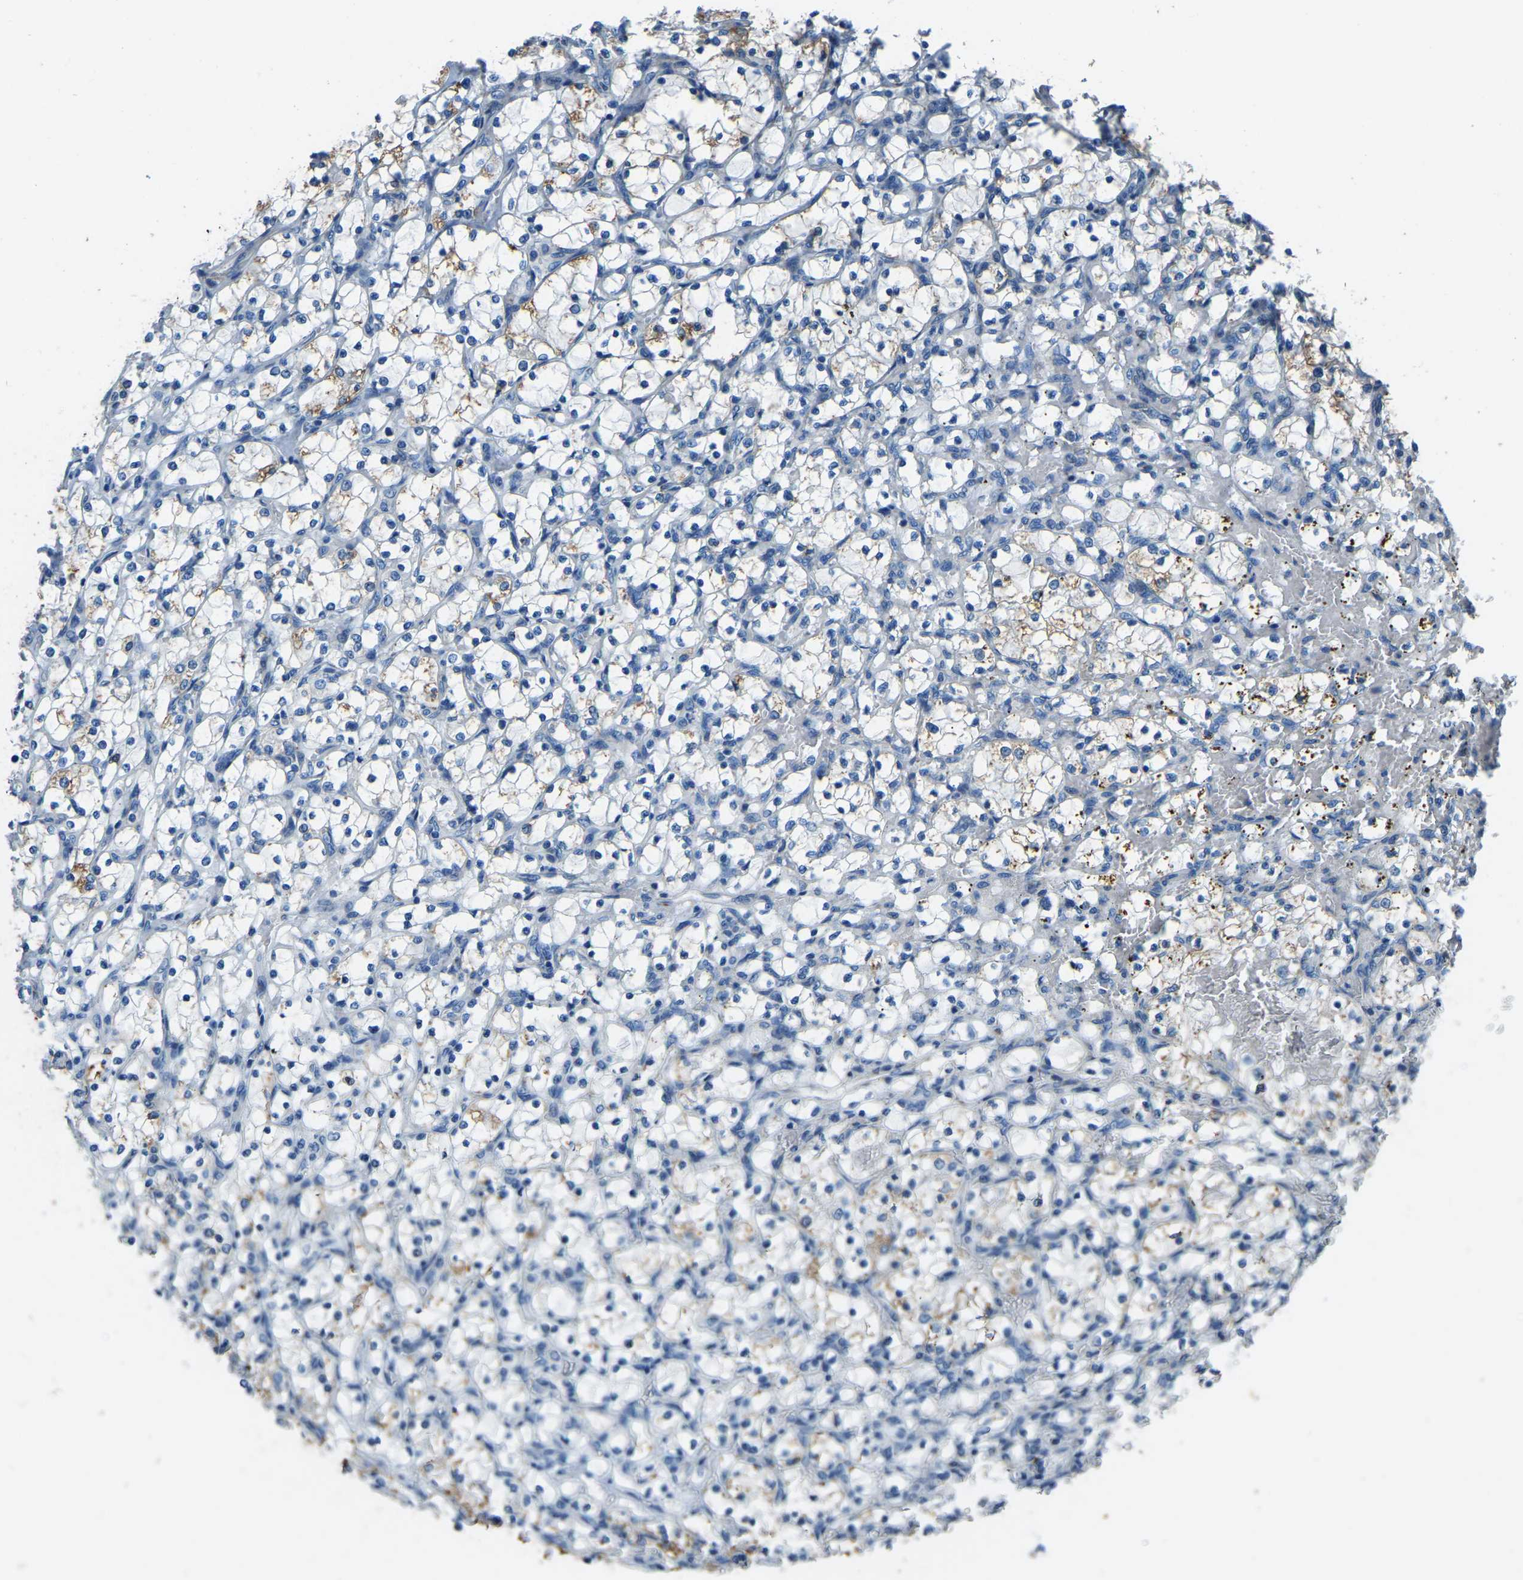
{"staining": {"intensity": "moderate", "quantity": "<25%", "location": "cytoplasmic/membranous"}, "tissue": "renal cancer", "cell_type": "Tumor cells", "image_type": "cancer", "snomed": [{"axis": "morphology", "description": "Adenocarcinoma, NOS"}, {"axis": "topography", "description": "Kidney"}], "caption": "DAB (3,3'-diaminobenzidine) immunohistochemical staining of human renal adenocarcinoma displays moderate cytoplasmic/membranous protein positivity in about <25% of tumor cells.", "gene": "COL3A1", "patient": {"sex": "female", "age": 69}}